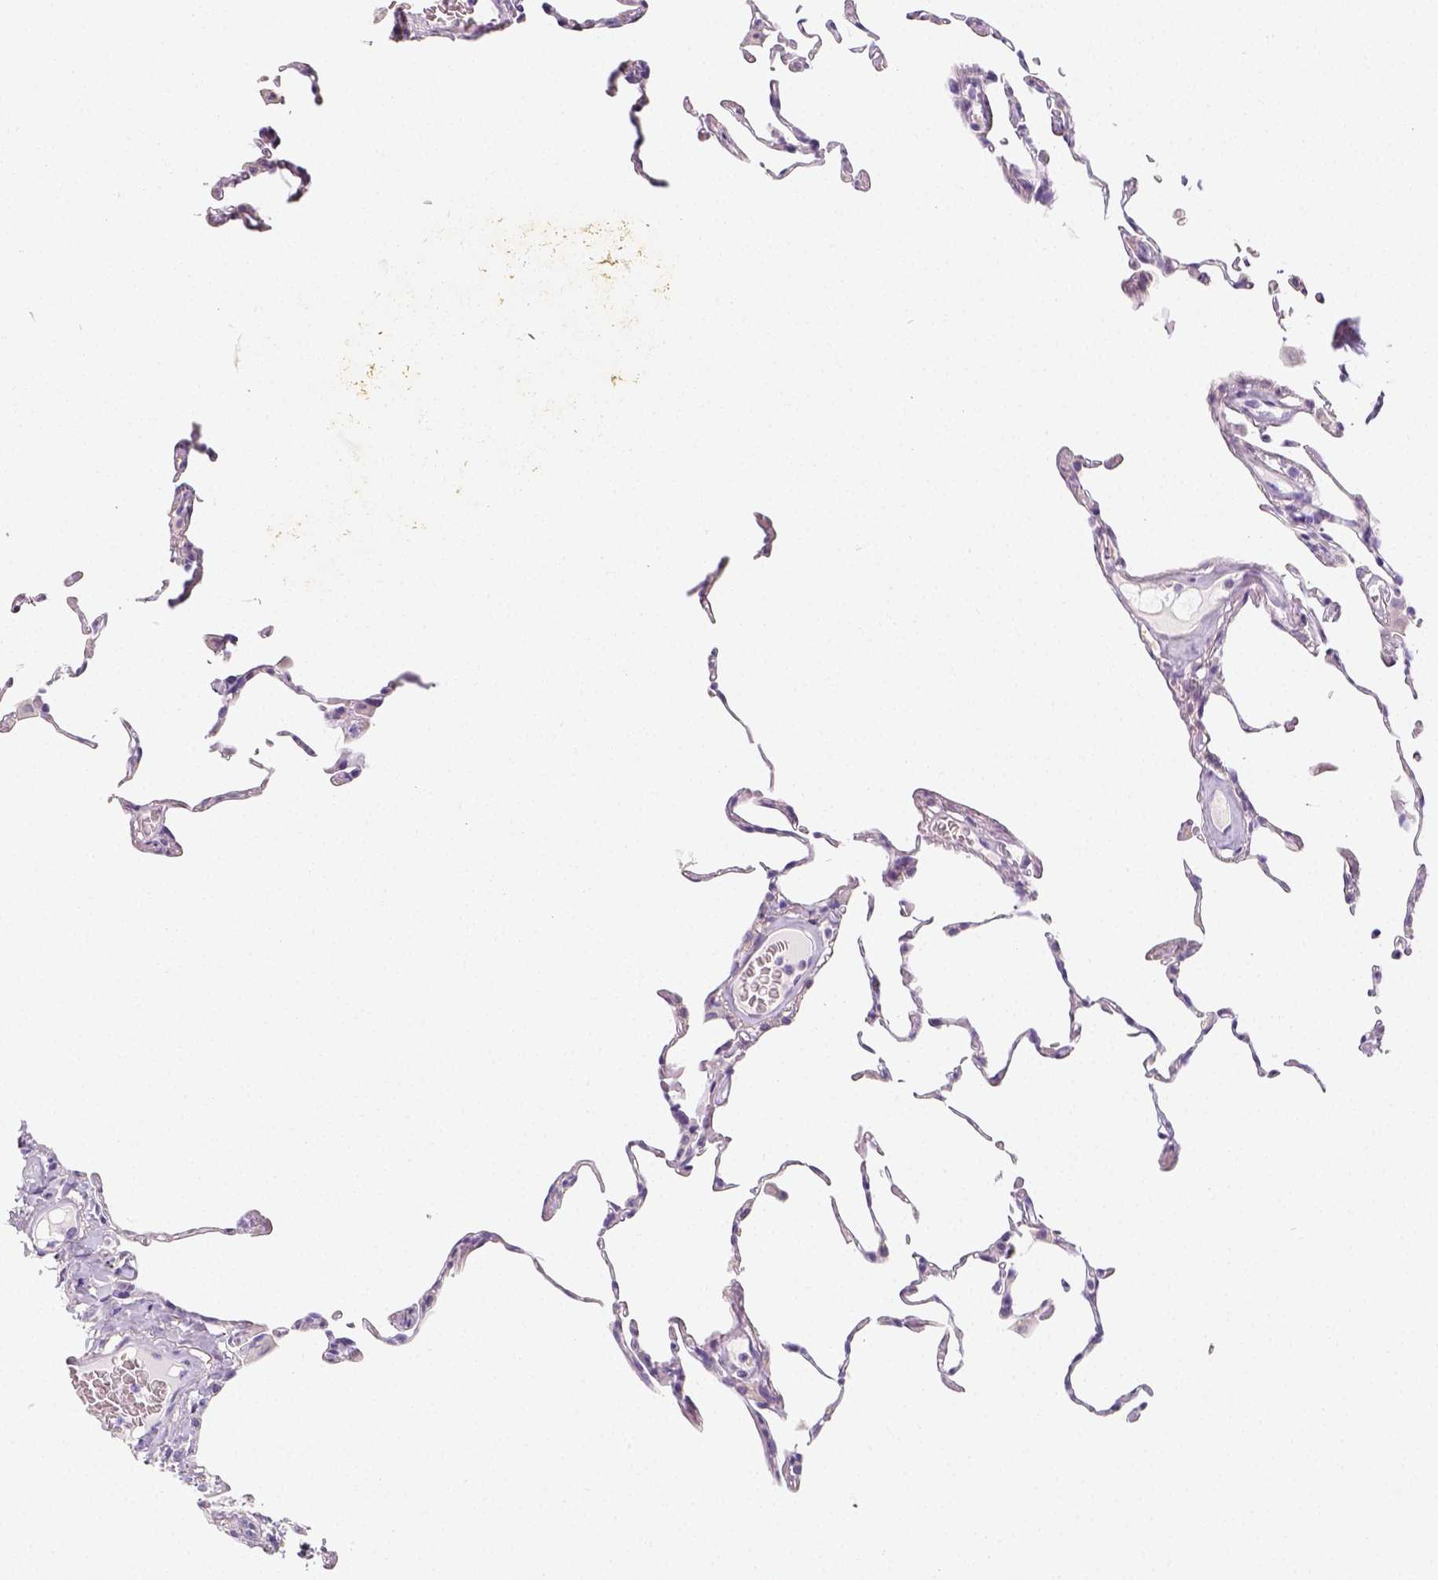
{"staining": {"intensity": "negative", "quantity": "none", "location": "none"}, "tissue": "lung", "cell_type": "Alveolar cells", "image_type": "normal", "snomed": [{"axis": "morphology", "description": "Normal tissue, NOS"}, {"axis": "topography", "description": "Lung"}], "caption": "IHC of normal human lung exhibits no staining in alveolar cells.", "gene": "NECAB2", "patient": {"sex": "female", "age": 57}}